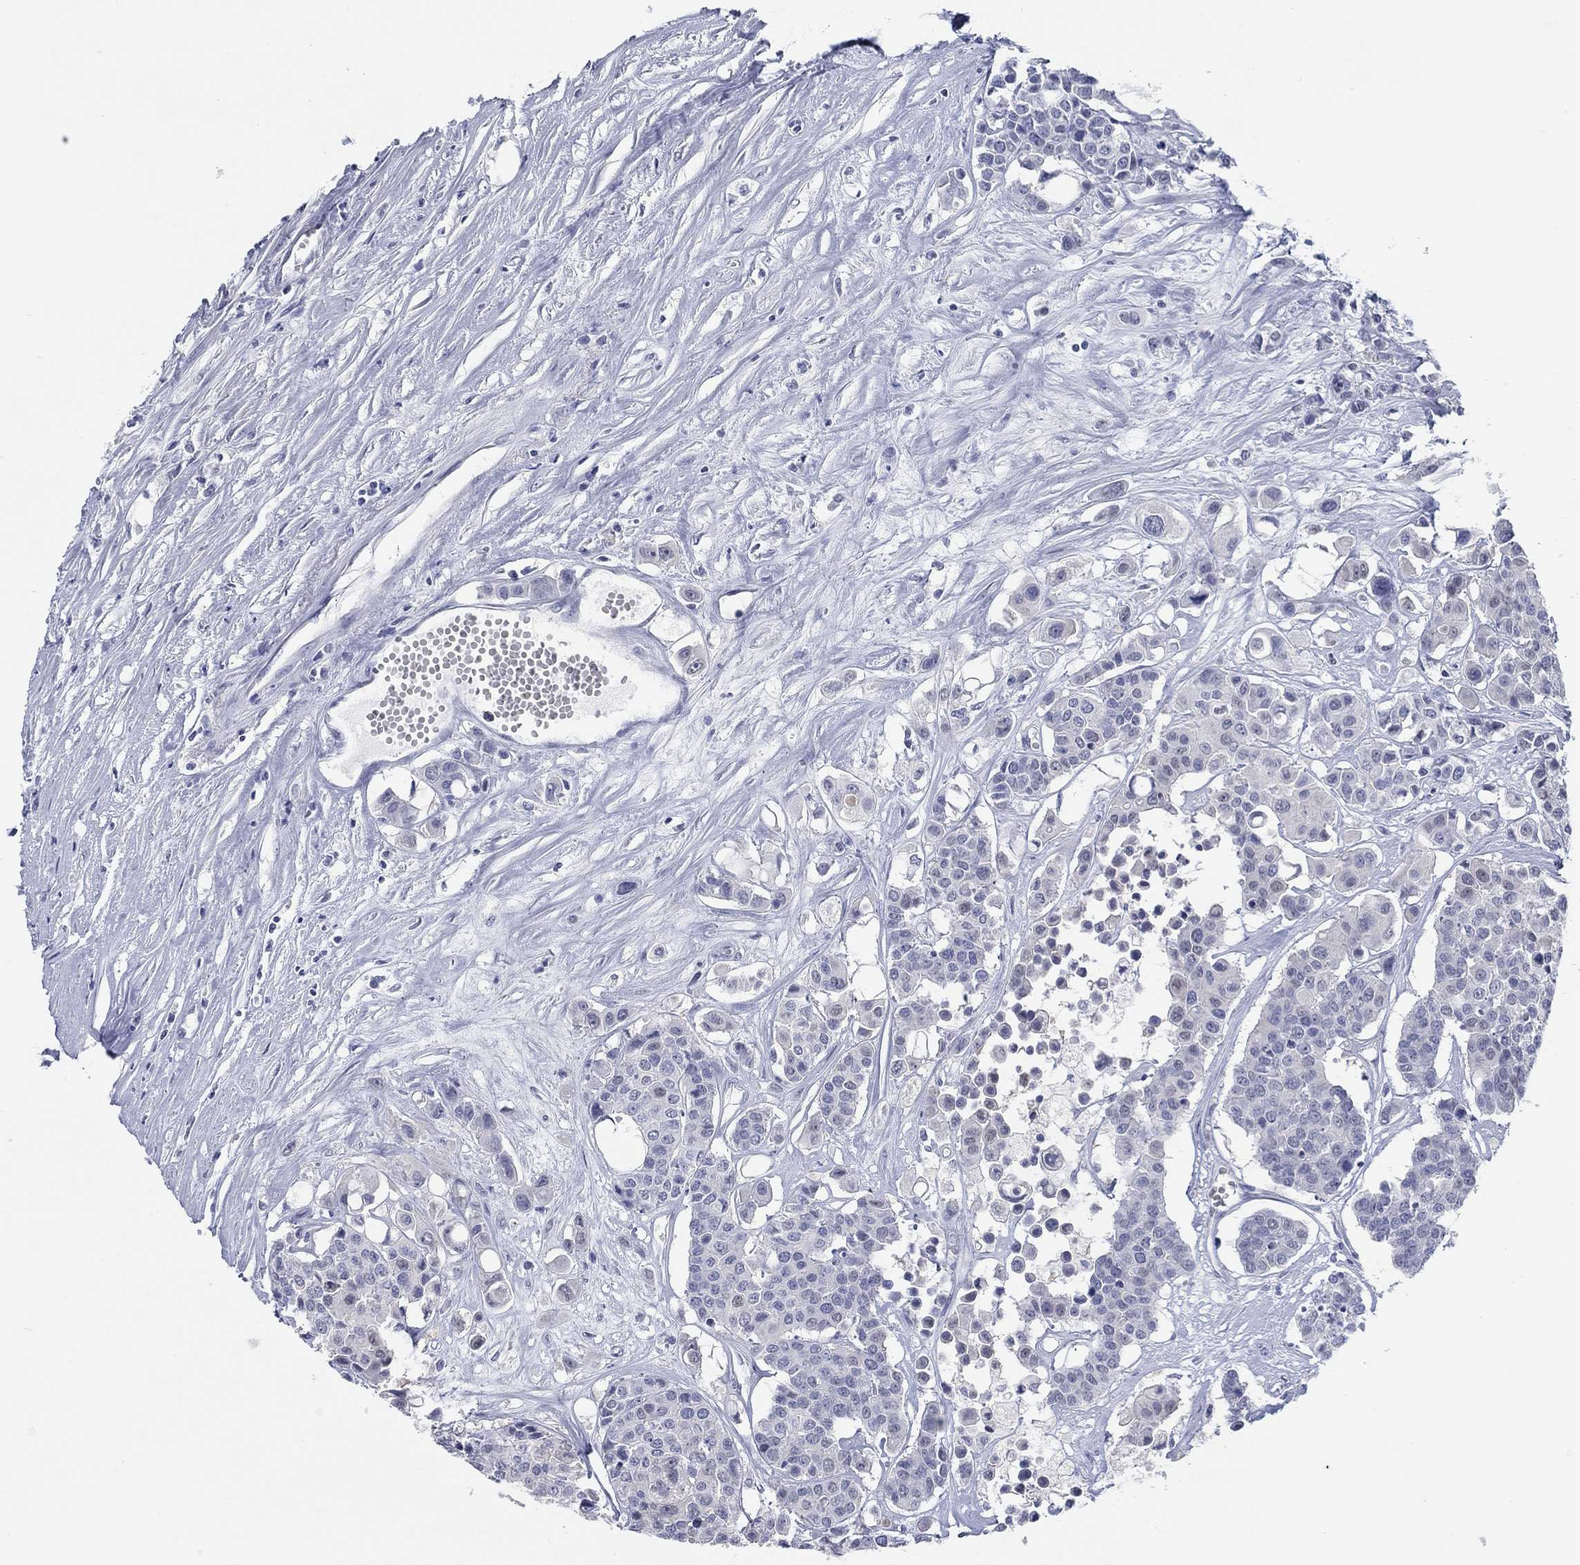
{"staining": {"intensity": "negative", "quantity": "none", "location": "none"}, "tissue": "carcinoid", "cell_type": "Tumor cells", "image_type": "cancer", "snomed": [{"axis": "morphology", "description": "Carcinoid, malignant, NOS"}, {"axis": "topography", "description": "Colon"}], "caption": "Immunohistochemistry (IHC) histopathology image of carcinoid (malignant) stained for a protein (brown), which displays no expression in tumor cells.", "gene": "ATP6V1G2", "patient": {"sex": "male", "age": 81}}